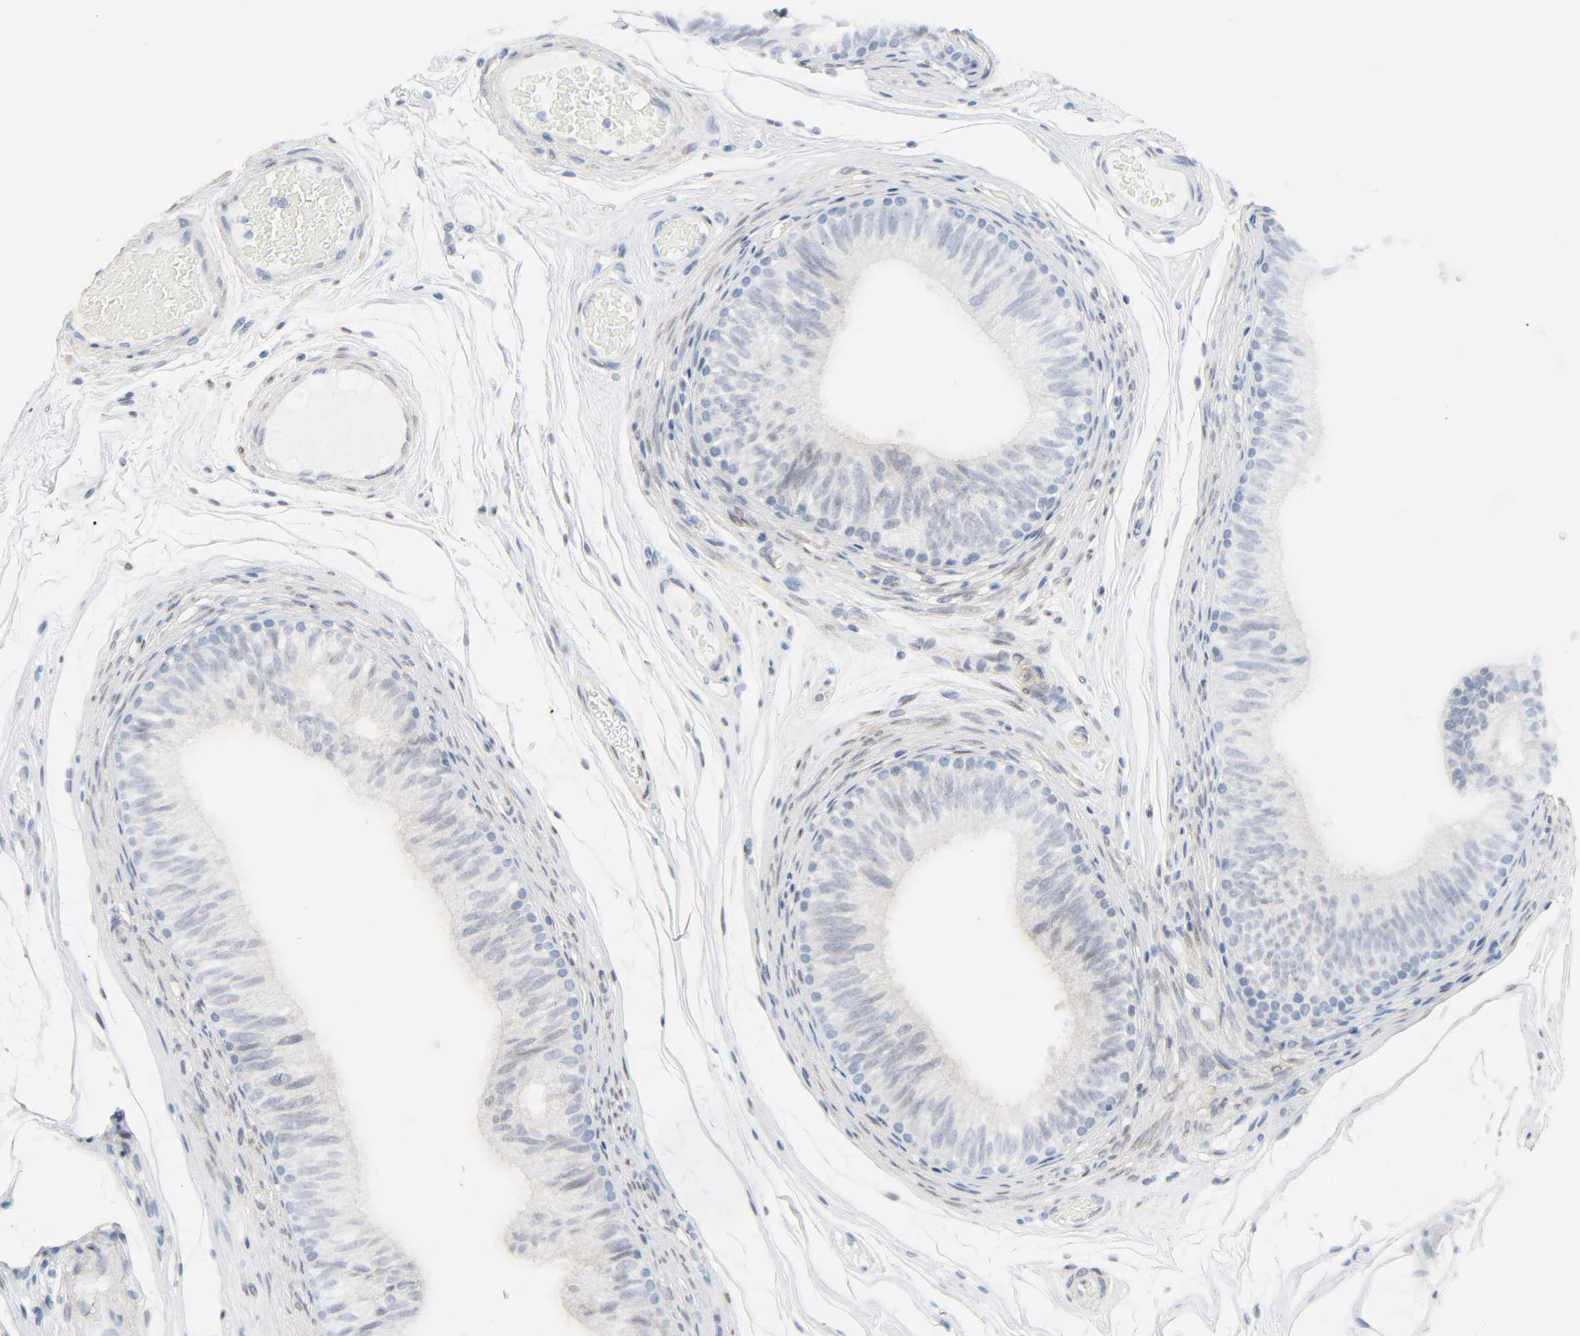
{"staining": {"intensity": "moderate", "quantity": "<25%", "location": "cytoplasmic/membranous,nuclear"}, "tissue": "epididymis", "cell_type": "Glandular cells", "image_type": "normal", "snomed": [{"axis": "morphology", "description": "Normal tissue, NOS"}, {"axis": "topography", "description": "Testis"}, {"axis": "topography", "description": "Epididymis"}], "caption": "An image of epididymis stained for a protein exhibits moderate cytoplasmic/membranous,nuclear brown staining in glandular cells. (Stains: DAB in brown, nuclei in blue, Microscopy: brightfield microscopy at high magnification).", "gene": "ZBTB16", "patient": {"sex": "male", "age": 36}}